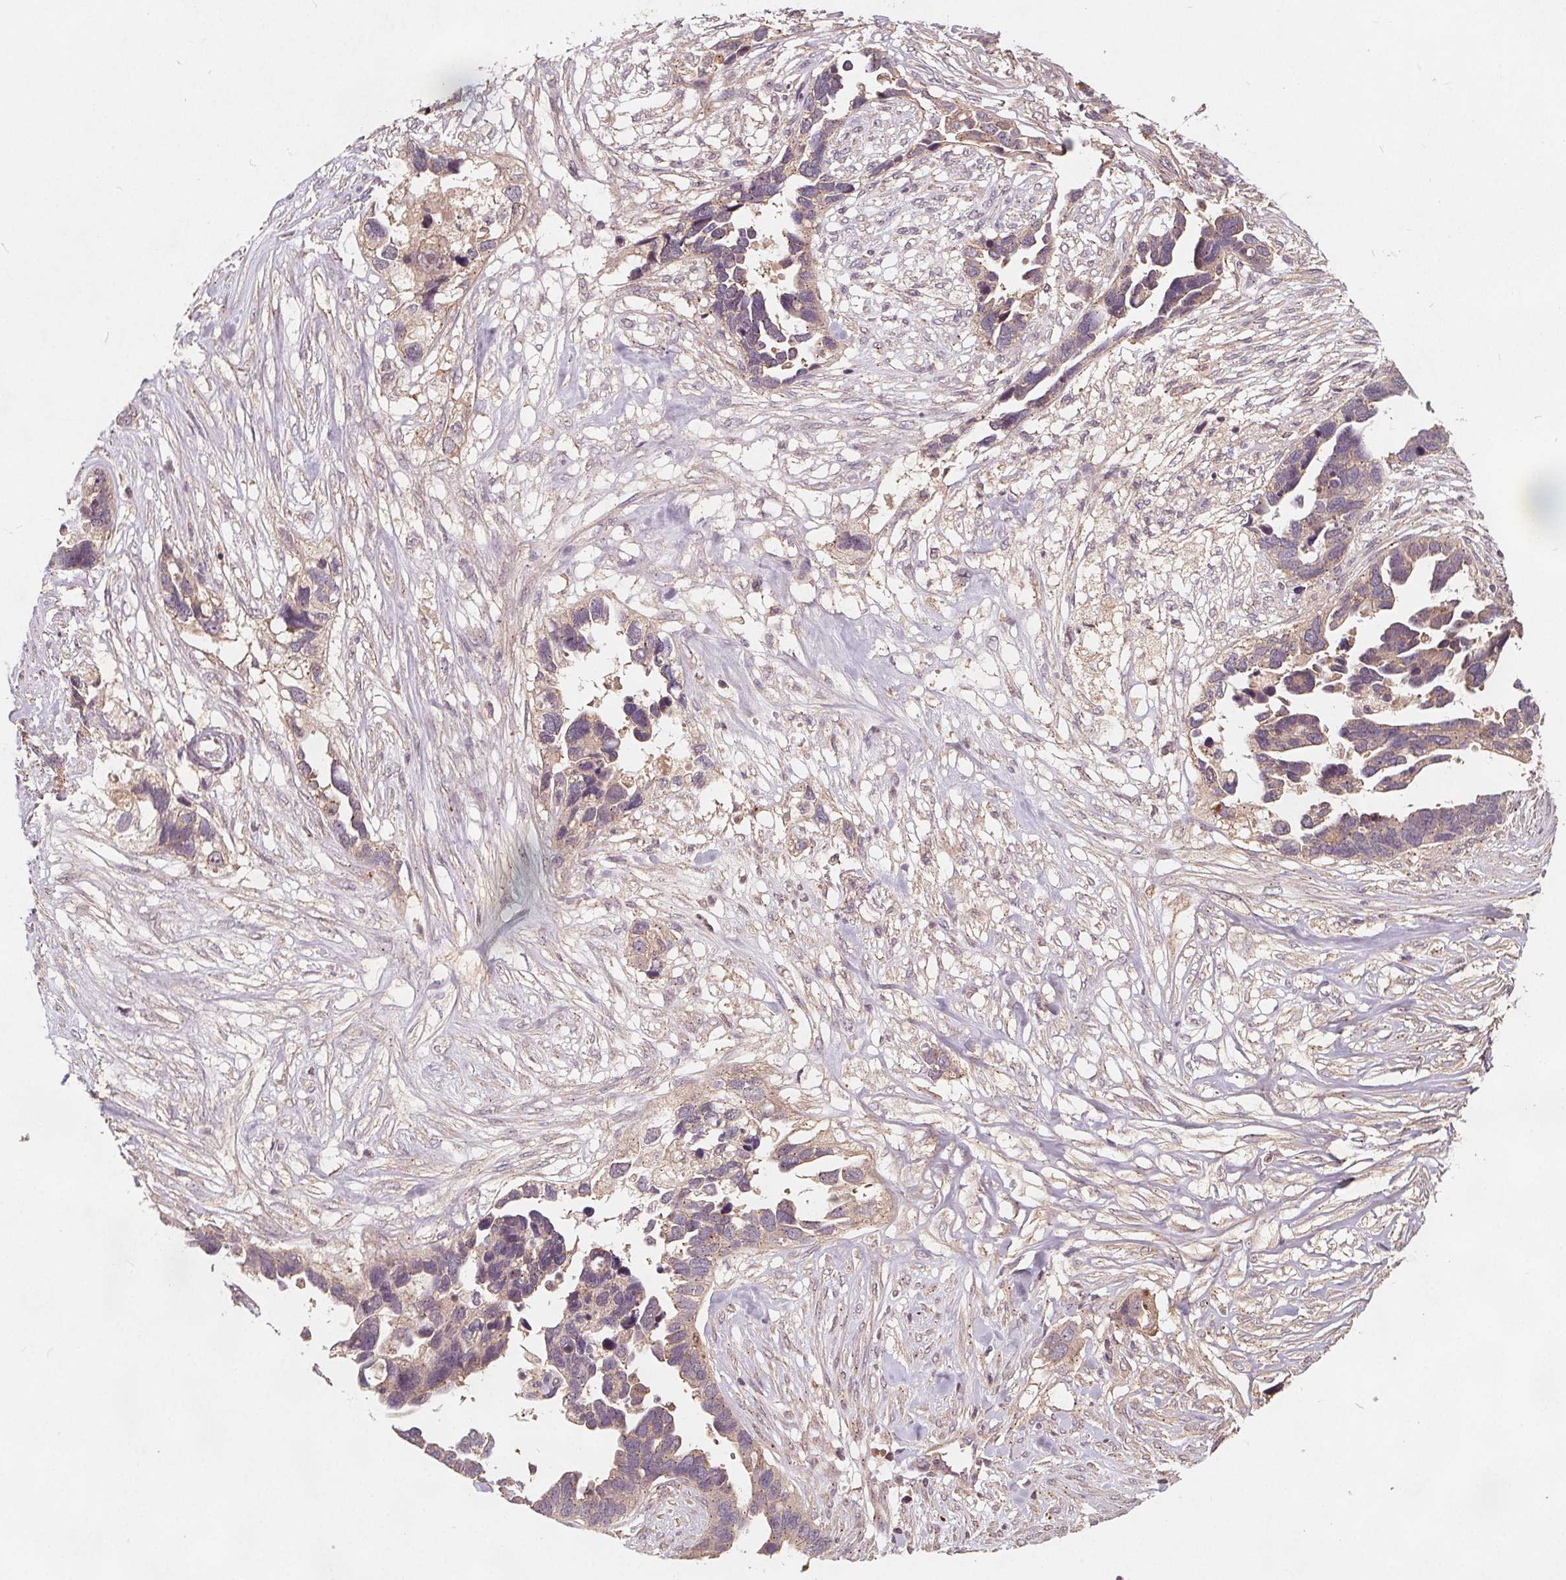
{"staining": {"intensity": "weak", "quantity": "<25%", "location": "cytoplasmic/membranous"}, "tissue": "ovarian cancer", "cell_type": "Tumor cells", "image_type": "cancer", "snomed": [{"axis": "morphology", "description": "Cystadenocarcinoma, serous, NOS"}, {"axis": "topography", "description": "Ovary"}], "caption": "Immunohistochemistry (IHC) image of neoplastic tissue: human serous cystadenocarcinoma (ovarian) stained with DAB exhibits no significant protein staining in tumor cells.", "gene": "CSNK1G2", "patient": {"sex": "female", "age": 54}}